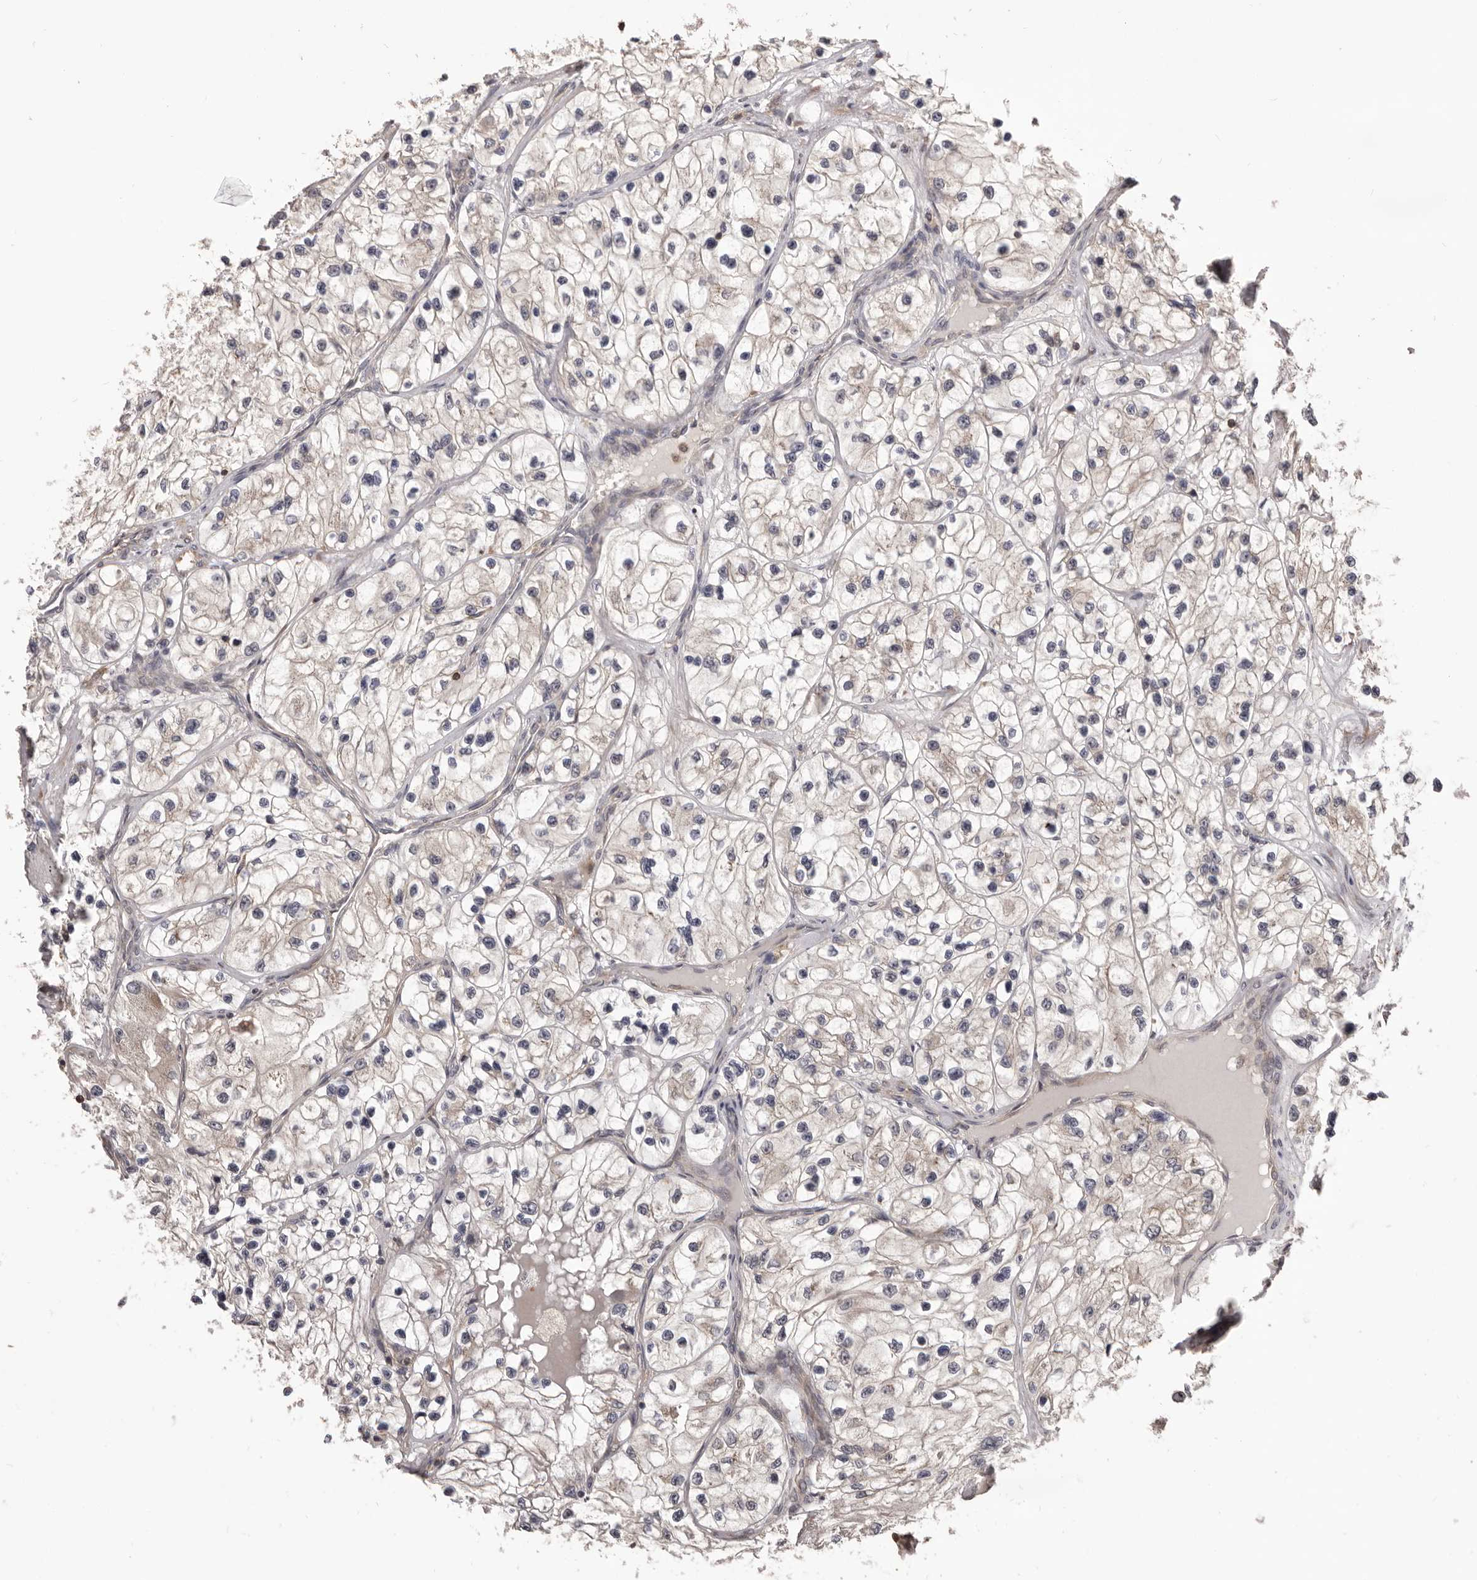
{"staining": {"intensity": "weak", "quantity": "<25%", "location": "cytoplasmic/membranous"}, "tissue": "renal cancer", "cell_type": "Tumor cells", "image_type": "cancer", "snomed": [{"axis": "morphology", "description": "Adenocarcinoma, NOS"}, {"axis": "topography", "description": "Kidney"}], "caption": "A micrograph of human adenocarcinoma (renal) is negative for staining in tumor cells.", "gene": "HBS1L", "patient": {"sex": "female", "age": 57}}